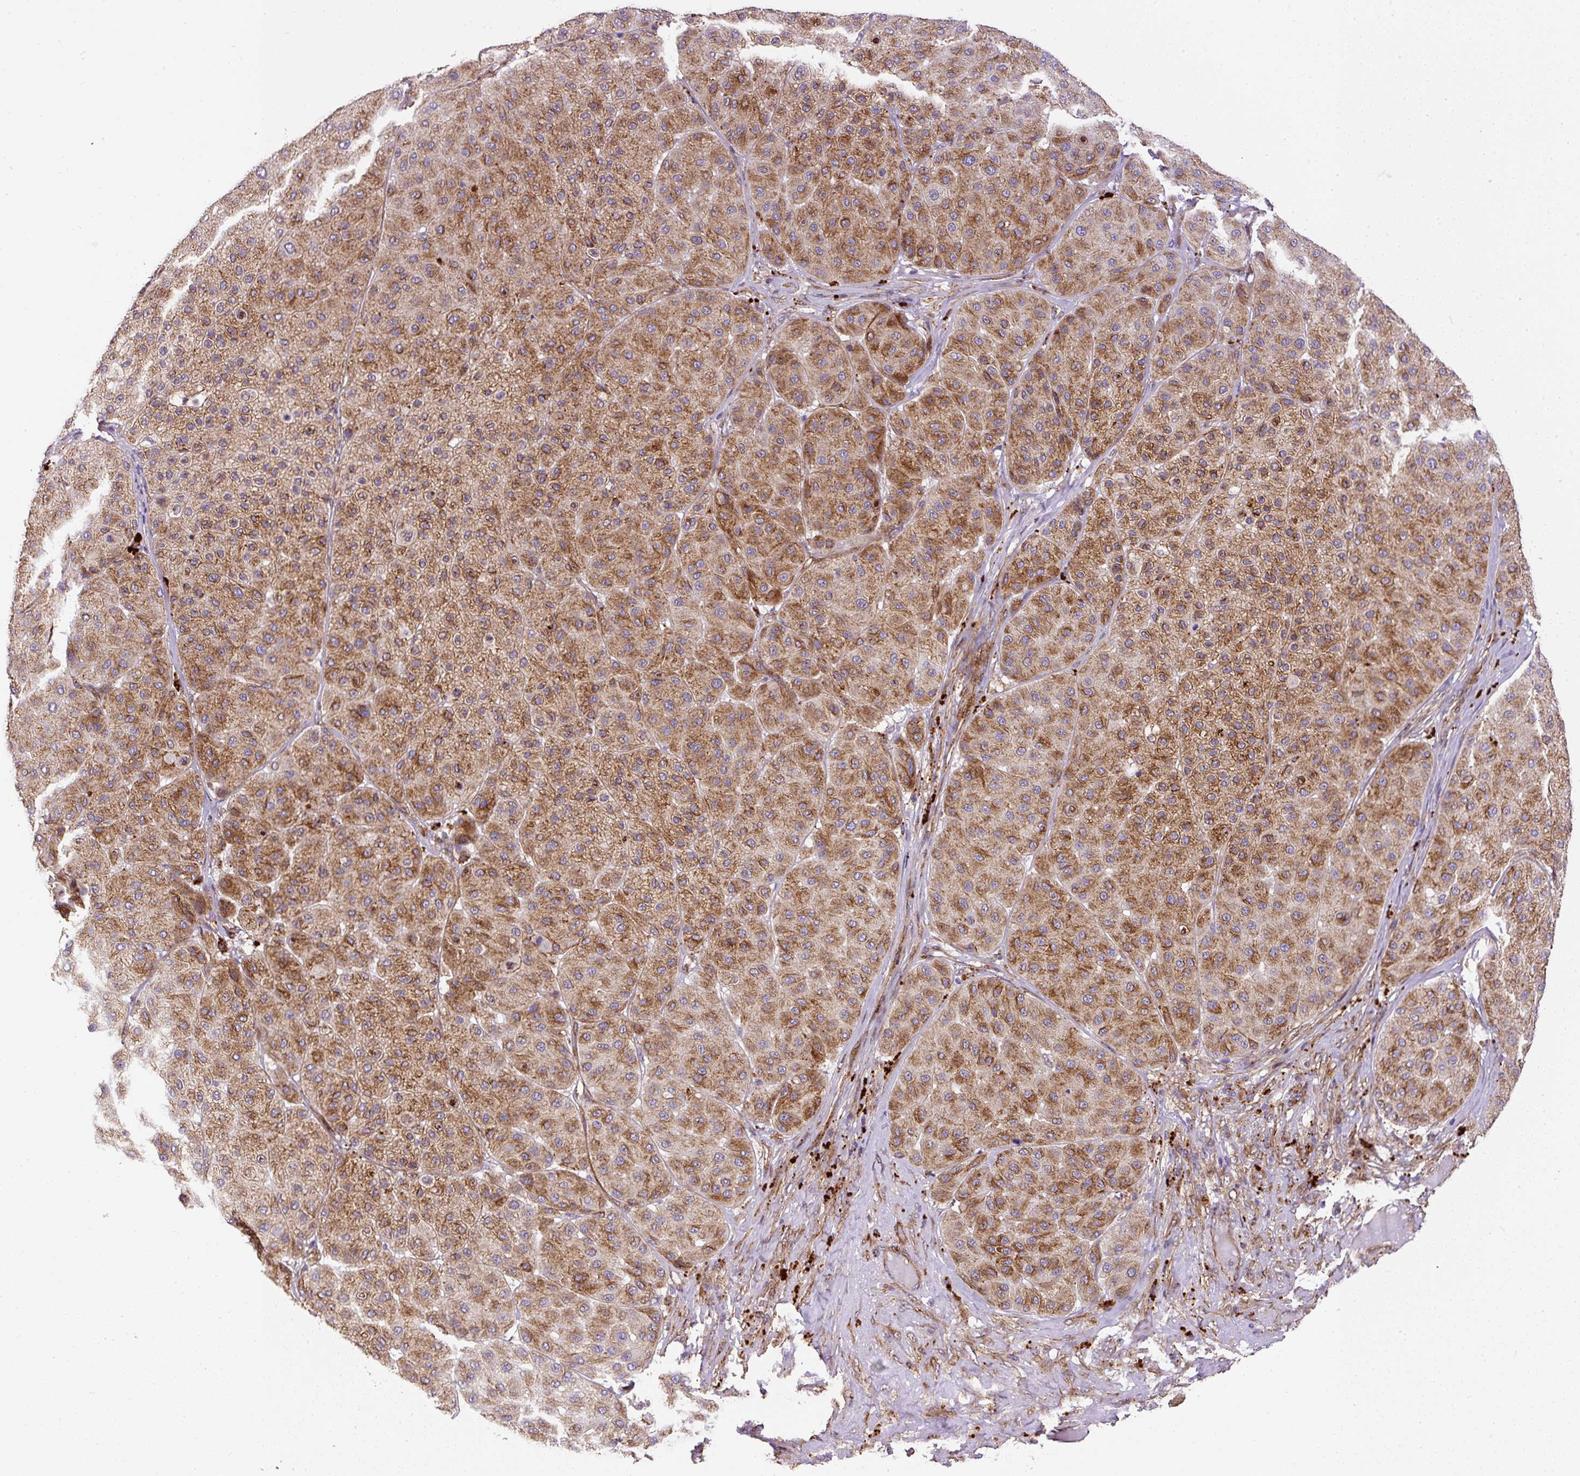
{"staining": {"intensity": "moderate", "quantity": ">75%", "location": "cytoplasmic/membranous"}, "tissue": "melanoma", "cell_type": "Tumor cells", "image_type": "cancer", "snomed": [{"axis": "morphology", "description": "Malignant melanoma, Metastatic site"}, {"axis": "topography", "description": "Smooth muscle"}], "caption": "DAB immunohistochemical staining of human malignant melanoma (metastatic site) demonstrates moderate cytoplasmic/membranous protein staining in approximately >75% of tumor cells. (Brightfield microscopy of DAB IHC at high magnification).", "gene": "RNF170", "patient": {"sex": "male", "age": 41}}